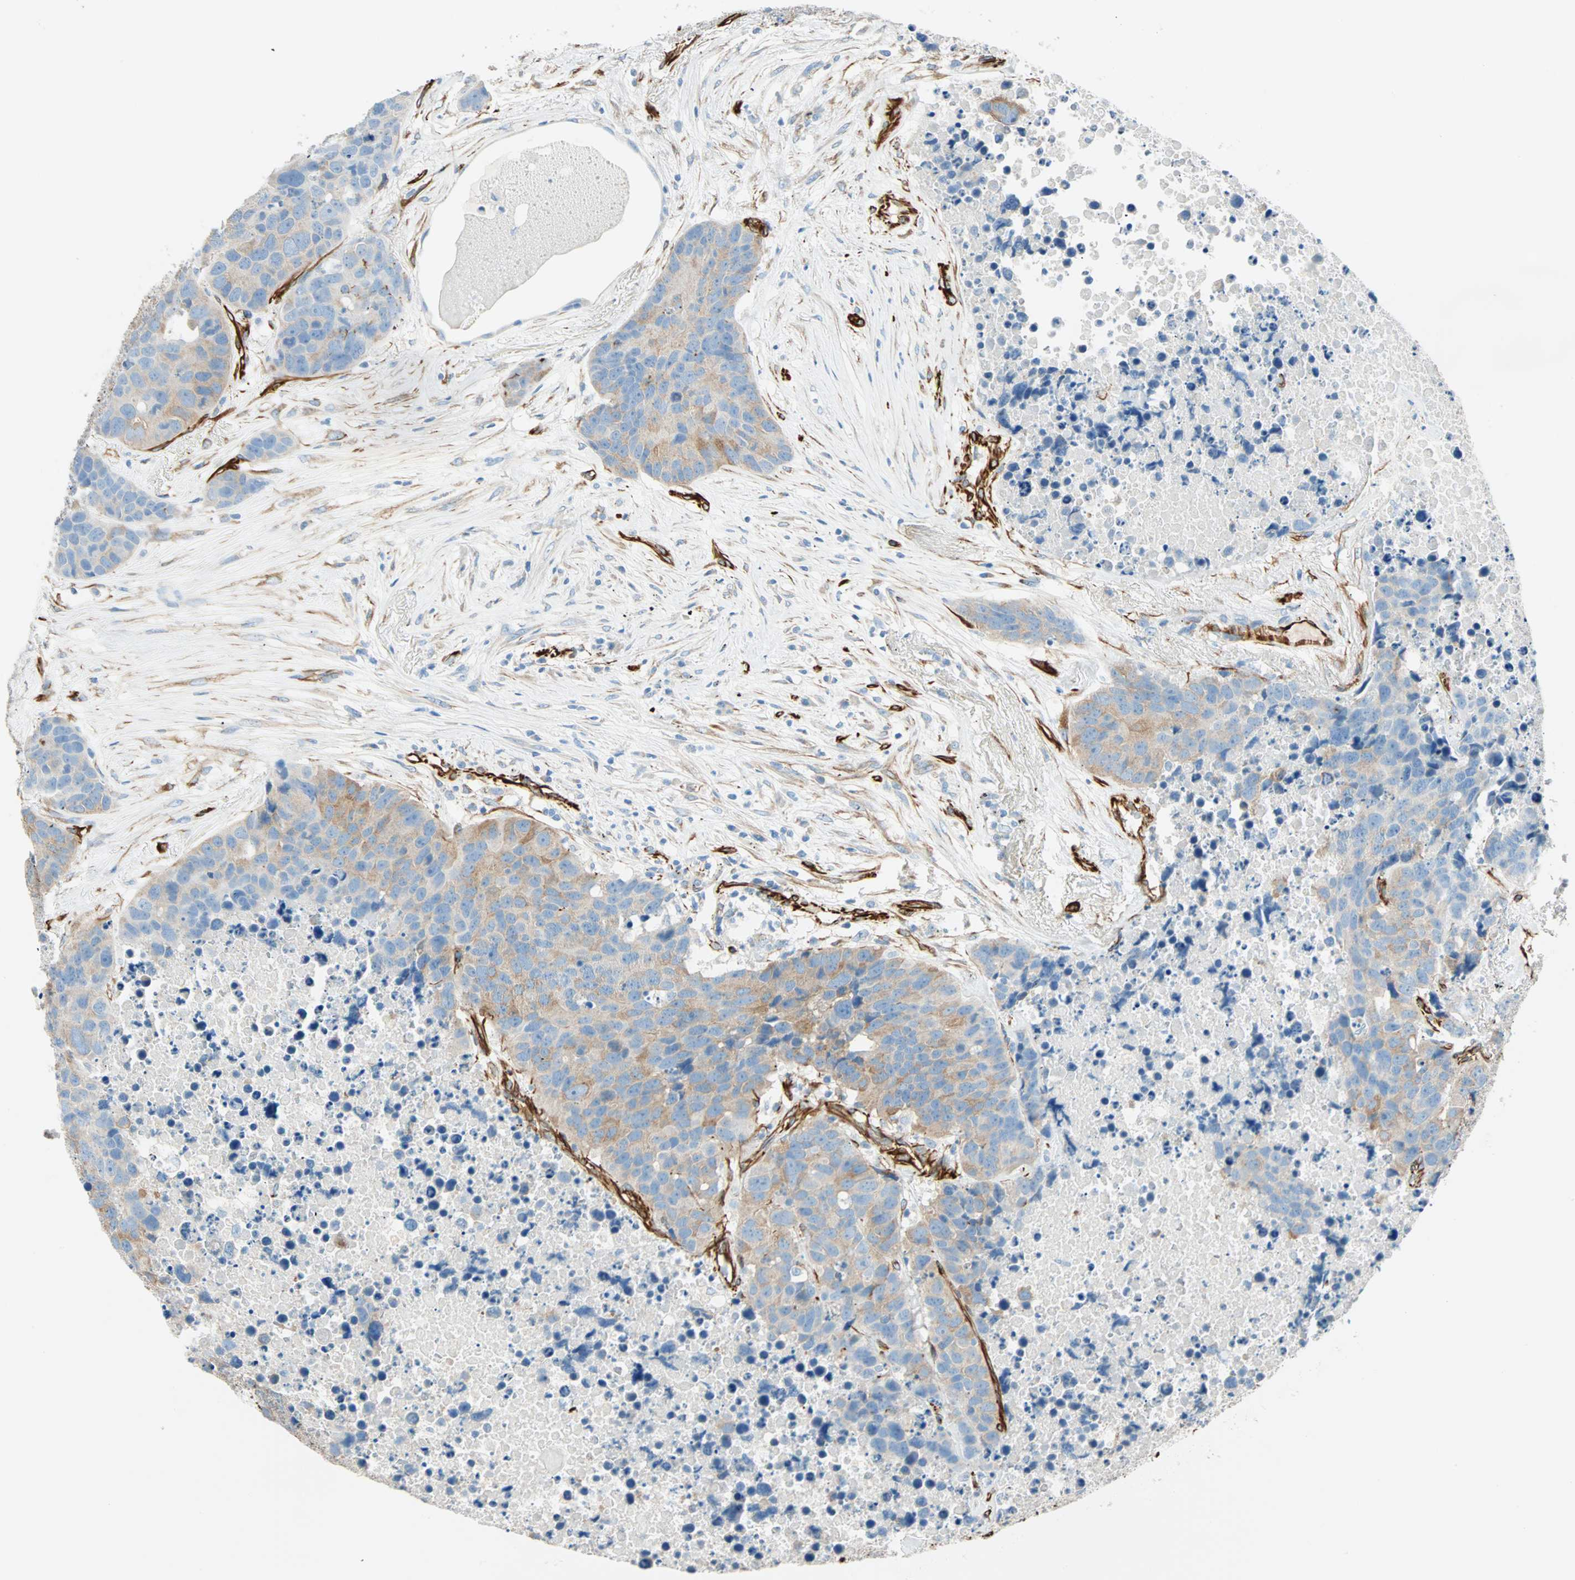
{"staining": {"intensity": "moderate", "quantity": "25%-75%", "location": "cytoplasmic/membranous"}, "tissue": "carcinoid", "cell_type": "Tumor cells", "image_type": "cancer", "snomed": [{"axis": "morphology", "description": "Carcinoid, malignant, NOS"}, {"axis": "topography", "description": "Lung"}], "caption": "Protein staining of carcinoid (malignant) tissue reveals moderate cytoplasmic/membranous positivity in approximately 25%-75% of tumor cells.", "gene": "NES", "patient": {"sex": "male", "age": 60}}